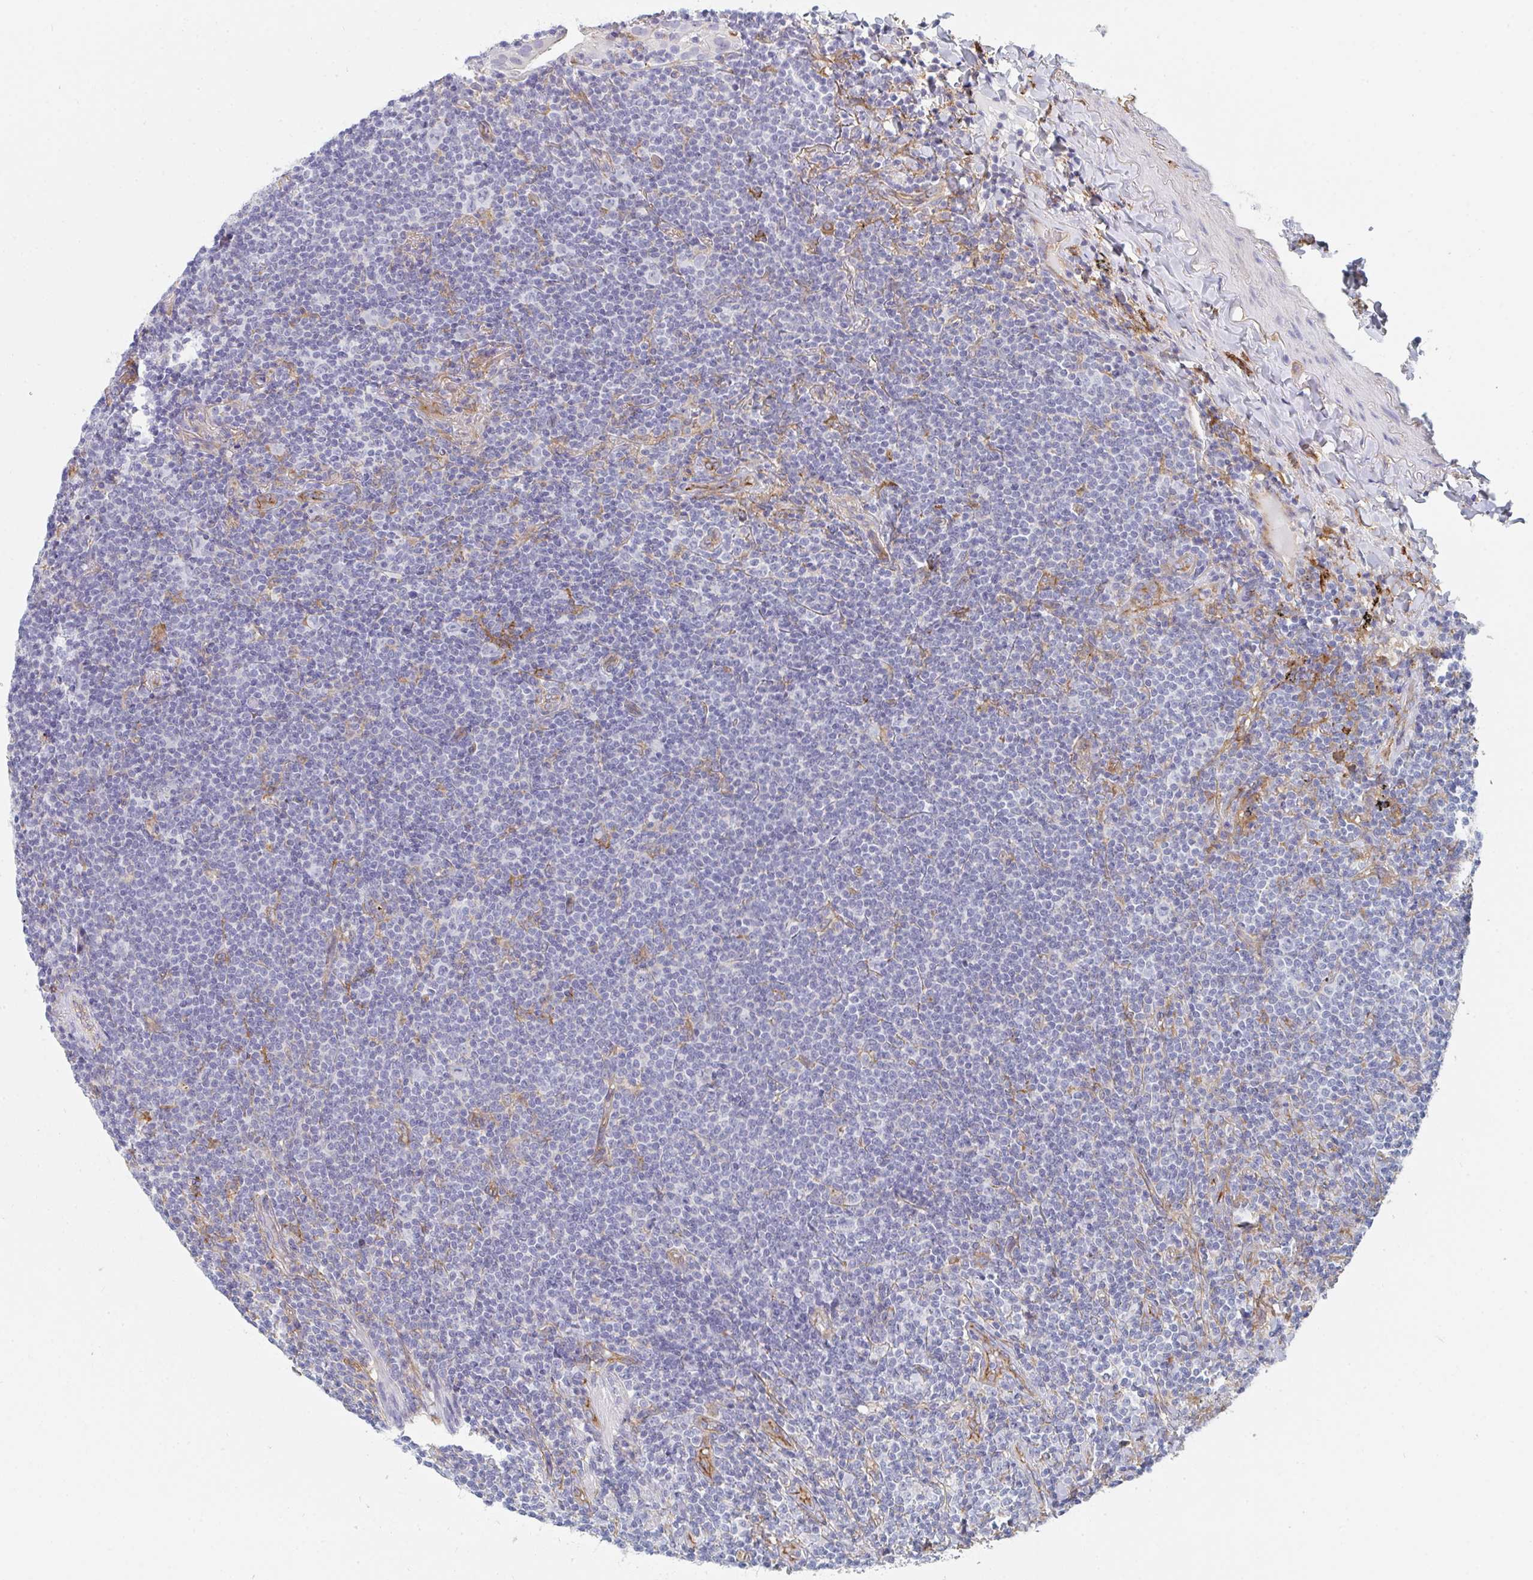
{"staining": {"intensity": "negative", "quantity": "none", "location": "none"}, "tissue": "lymphoma", "cell_type": "Tumor cells", "image_type": "cancer", "snomed": [{"axis": "morphology", "description": "Malignant lymphoma, non-Hodgkin's type, Low grade"}, {"axis": "topography", "description": "Lung"}], "caption": "An immunohistochemistry (IHC) photomicrograph of lymphoma is shown. There is no staining in tumor cells of lymphoma.", "gene": "DAB2", "patient": {"sex": "female", "age": 71}}